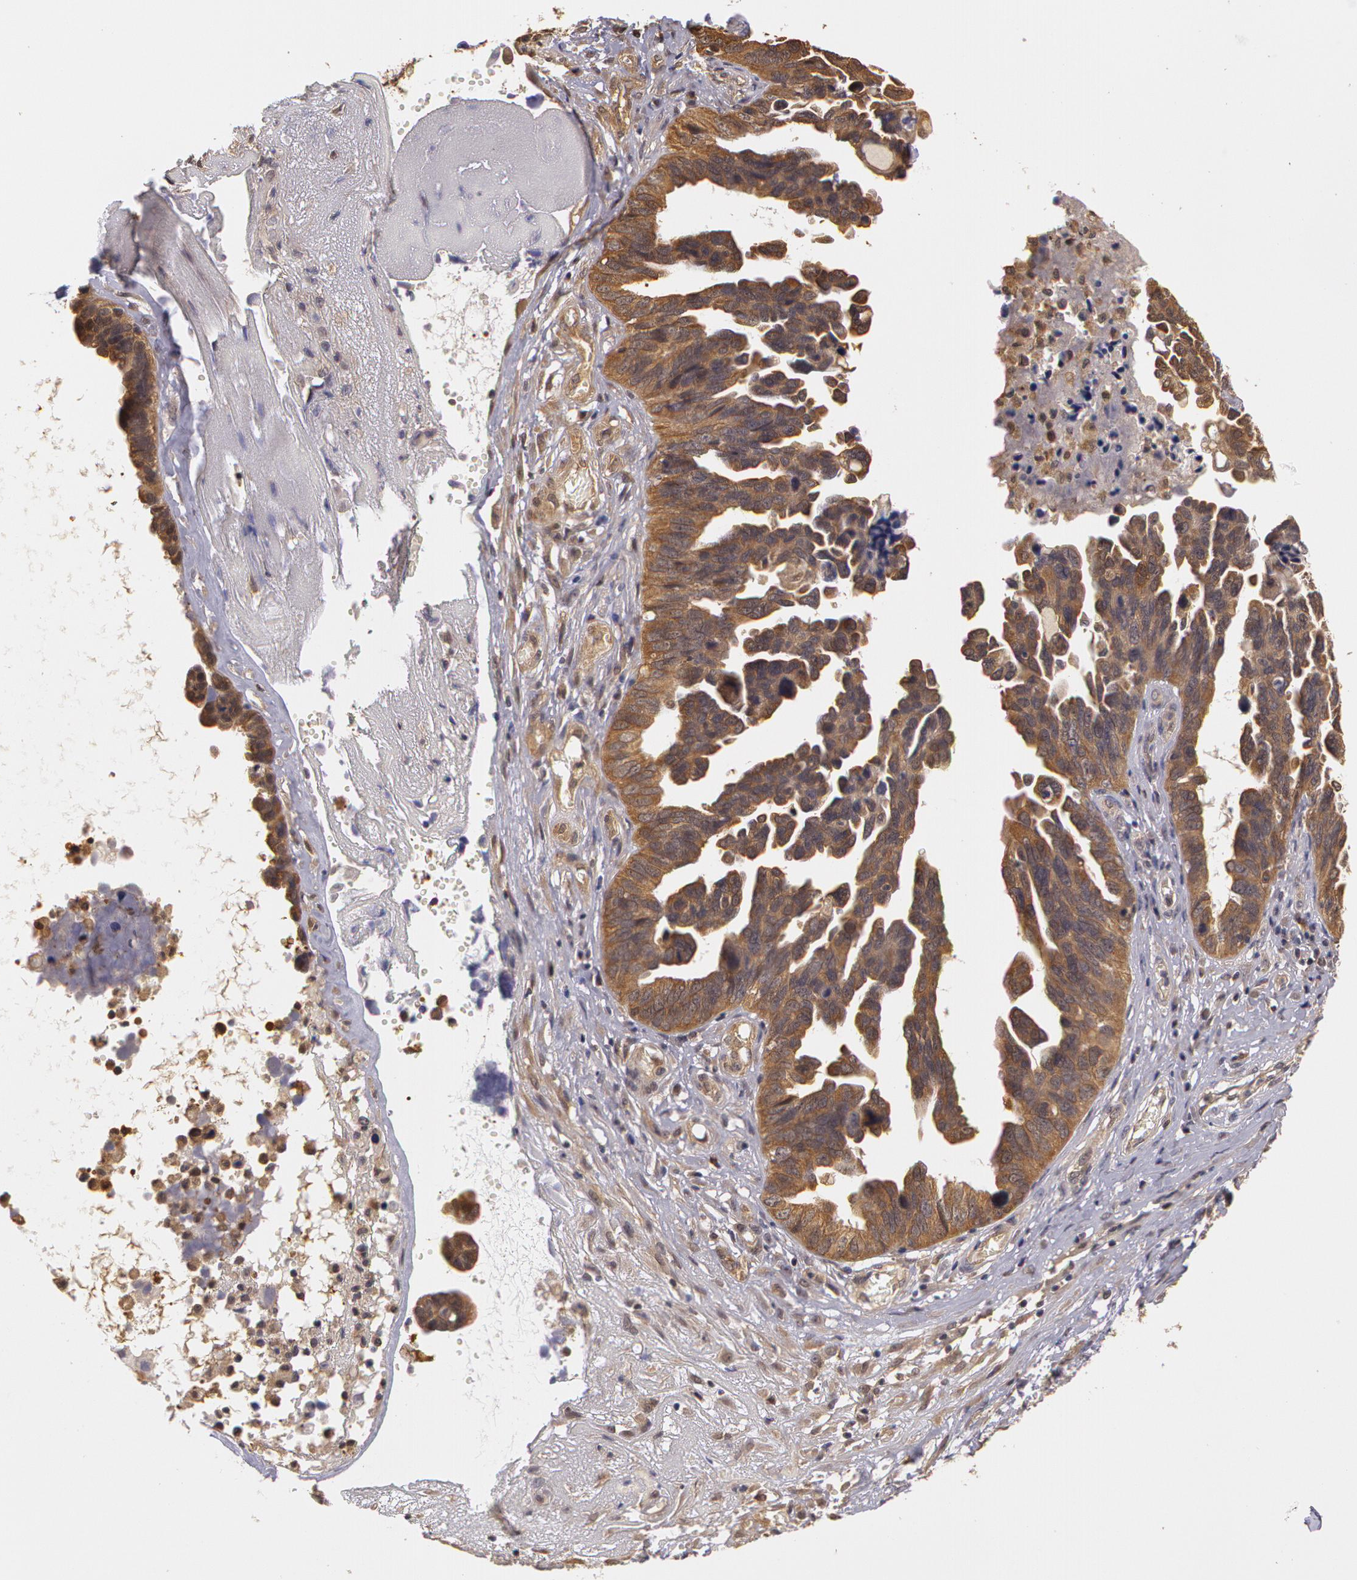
{"staining": {"intensity": "moderate", "quantity": ">75%", "location": "cytoplasmic/membranous"}, "tissue": "ovarian cancer", "cell_type": "Tumor cells", "image_type": "cancer", "snomed": [{"axis": "morphology", "description": "Cystadenocarcinoma, serous, NOS"}, {"axis": "topography", "description": "Ovary"}], "caption": "This is a micrograph of immunohistochemistry staining of serous cystadenocarcinoma (ovarian), which shows moderate positivity in the cytoplasmic/membranous of tumor cells.", "gene": "AHSA1", "patient": {"sex": "female", "age": 64}}